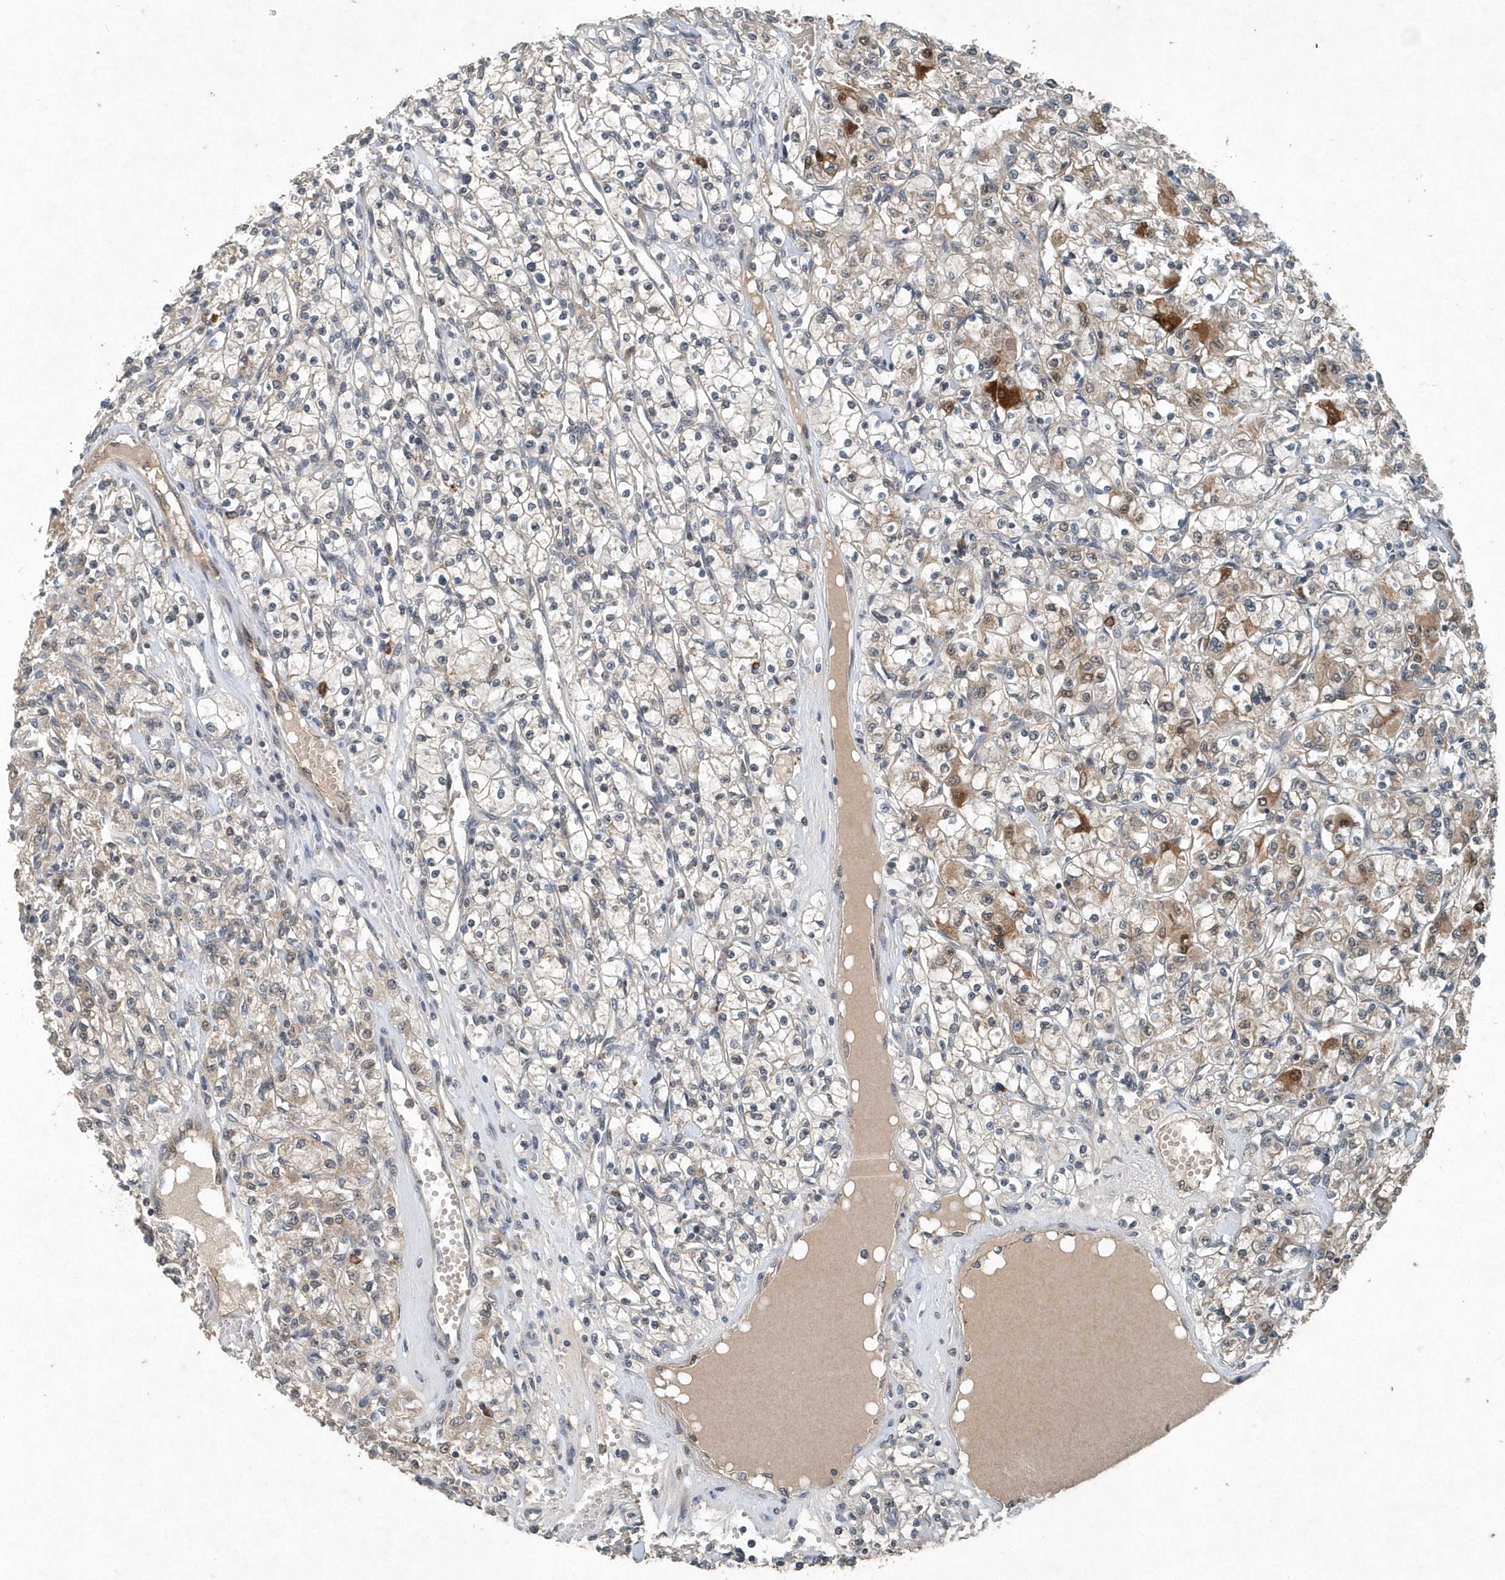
{"staining": {"intensity": "strong", "quantity": "<25%", "location": "cytoplasmic/membranous,nuclear"}, "tissue": "renal cancer", "cell_type": "Tumor cells", "image_type": "cancer", "snomed": [{"axis": "morphology", "description": "Adenocarcinoma, NOS"}, {"axis": "topography", "description": "Kidney"}], "caption": "Tumor cells exhibit strong cytoplasmic/membranous and nuclear positivity in about <25% of cells in renal cancer (adenocarcinoma).", "gene": "SCFD2", "patient": {"sex": "female", "age": 59}}